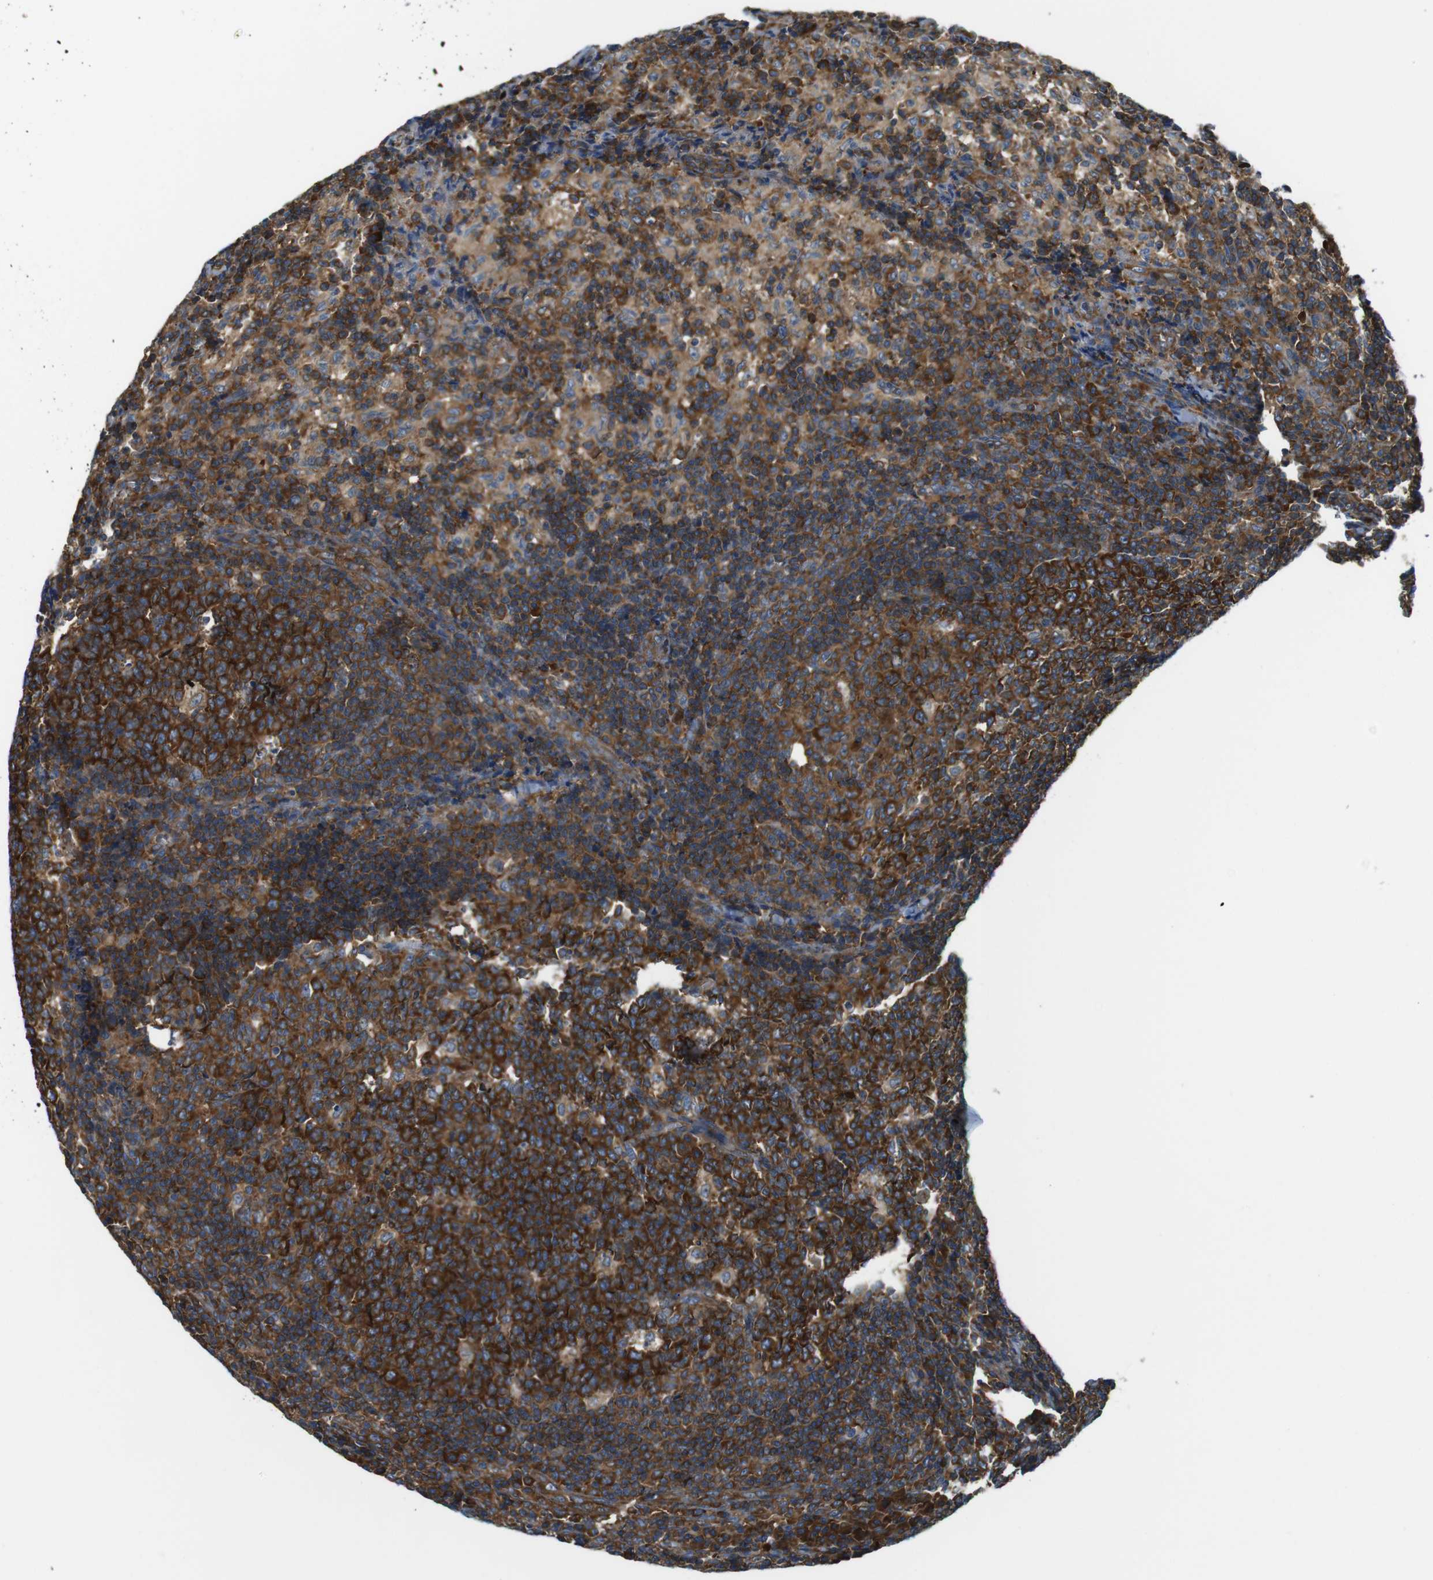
{"staining": {"intensity": "strong", "quantity": ">75%", "location": "cytoplasmic/membranous"}, "tissue": "lymph node", "cell_type": "Germinal center cells", "image_type": "normal", "snomed": [{"axis": "morphology", "description": "Normal tissue, NOS"}, {"axis": "morphology", "description": "Inflammation, NOS"}, {"axis": "topography", "description": "Lymph node"}], "caption": "IHC of normal lymph node reveals high levels of strong cytoplasmic/membranous expression in approximately >75% of germinal center cells. (brown staining indicates protein expression, while blue staining denotes nuclei).", "gene": "TSC1", "patient": {"sex": "male", "age": 55}}